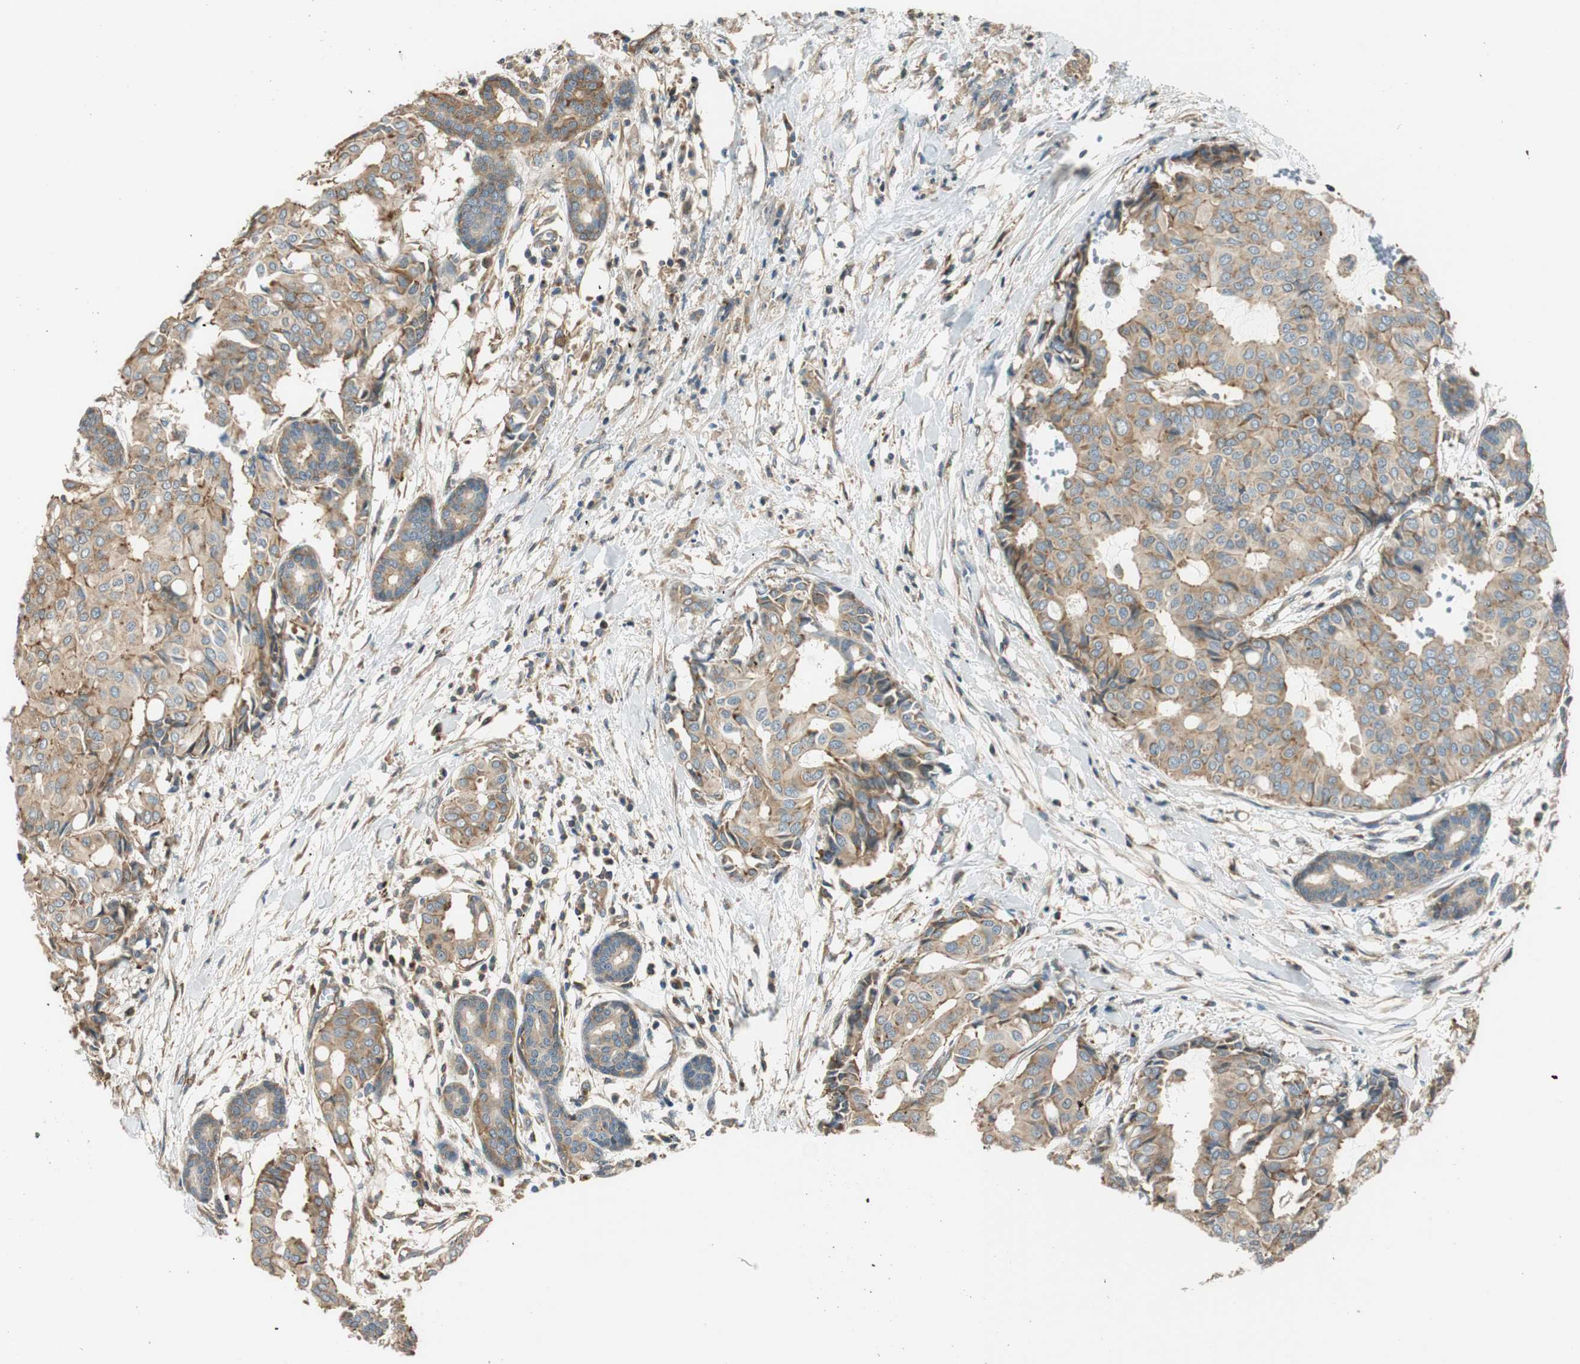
{"staining": {"intensity": "moderate", "quantity": ">75%", "location": "cytoplasmic/membranous"}, "tissue": "head and neck cancer", "cell_type": "Tumor cells", "image_type": "cancer", "snomed": [{"axis": "morphology", "description": "Adenocarcinoma, NOS"}, {"axis": "topography", "description": "Salivary gland"}, {"axis": "topography", "description": "Head-Neck"}], "caption": "DAB (3,3'-diaminobenzidine) immunohistochemical staining of head and neck cancer (adenocarcinoma) demonstrates moderate cytoplasmic/membranous protein staining in approximately >75% of tumor cells.", "gene": "PI4K2B", "patient": {"sex": "female", "age": 59}}